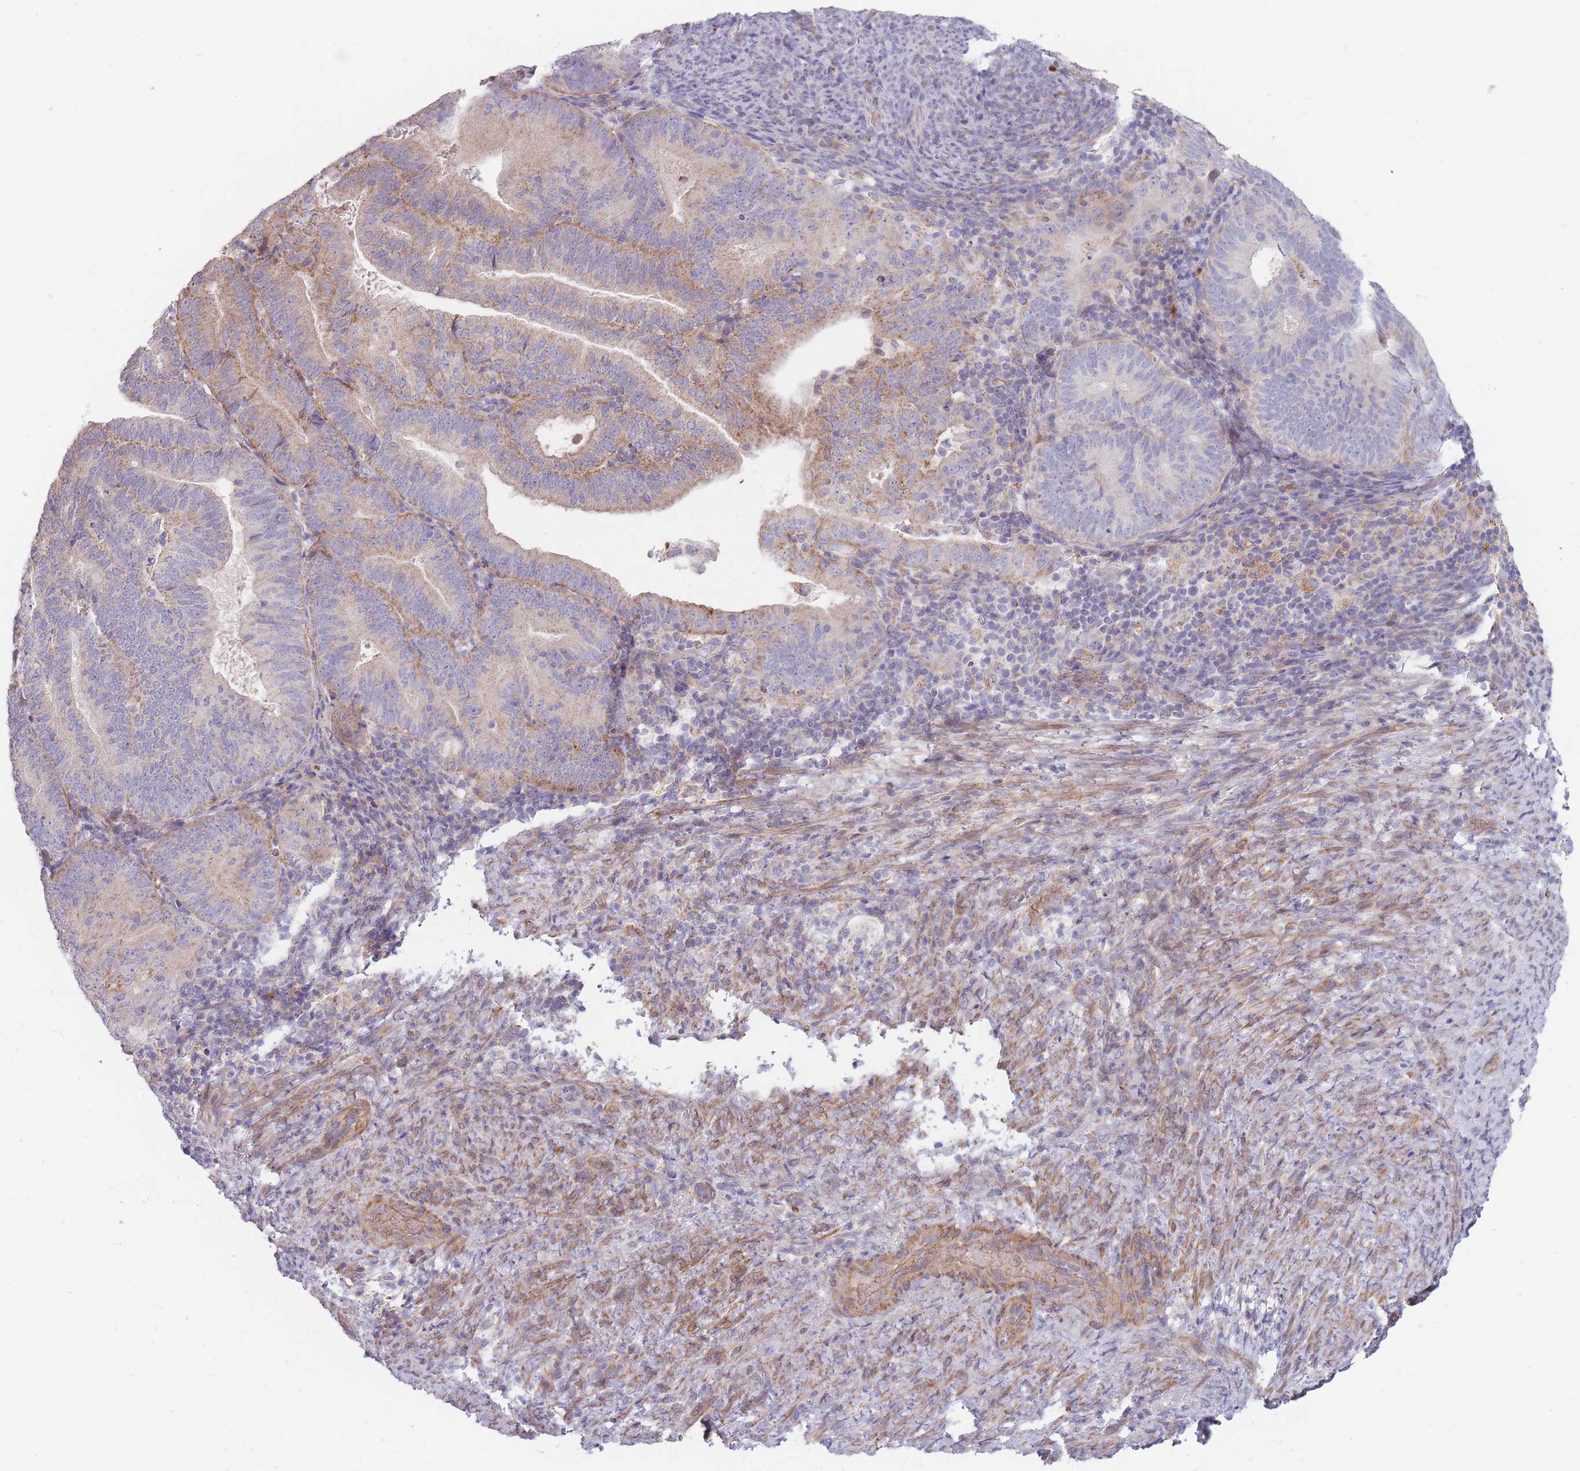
{"staining": {"intensity": "weak", "quantity": "25%-75%", "location": "cytoplasmic/membranous"}, "tissue": "endometrial cancer", "cell_type": "Tumor cells", "image_type": "cancer", "snomed": [{"axis": "morphology", "description": "Adenocarcinoma, NOS"}, {"axis": "topography", "description": "Endometrium"}], "caption": "Human adenocarcinoma (endometrial) stained for a protein (brown) shows weak cytoplasmic/membranous positive staining in approximately 25%-75% of tumor cells.", "gene": "SMPD4", "patient": {"sex": "female", "age": 70}}